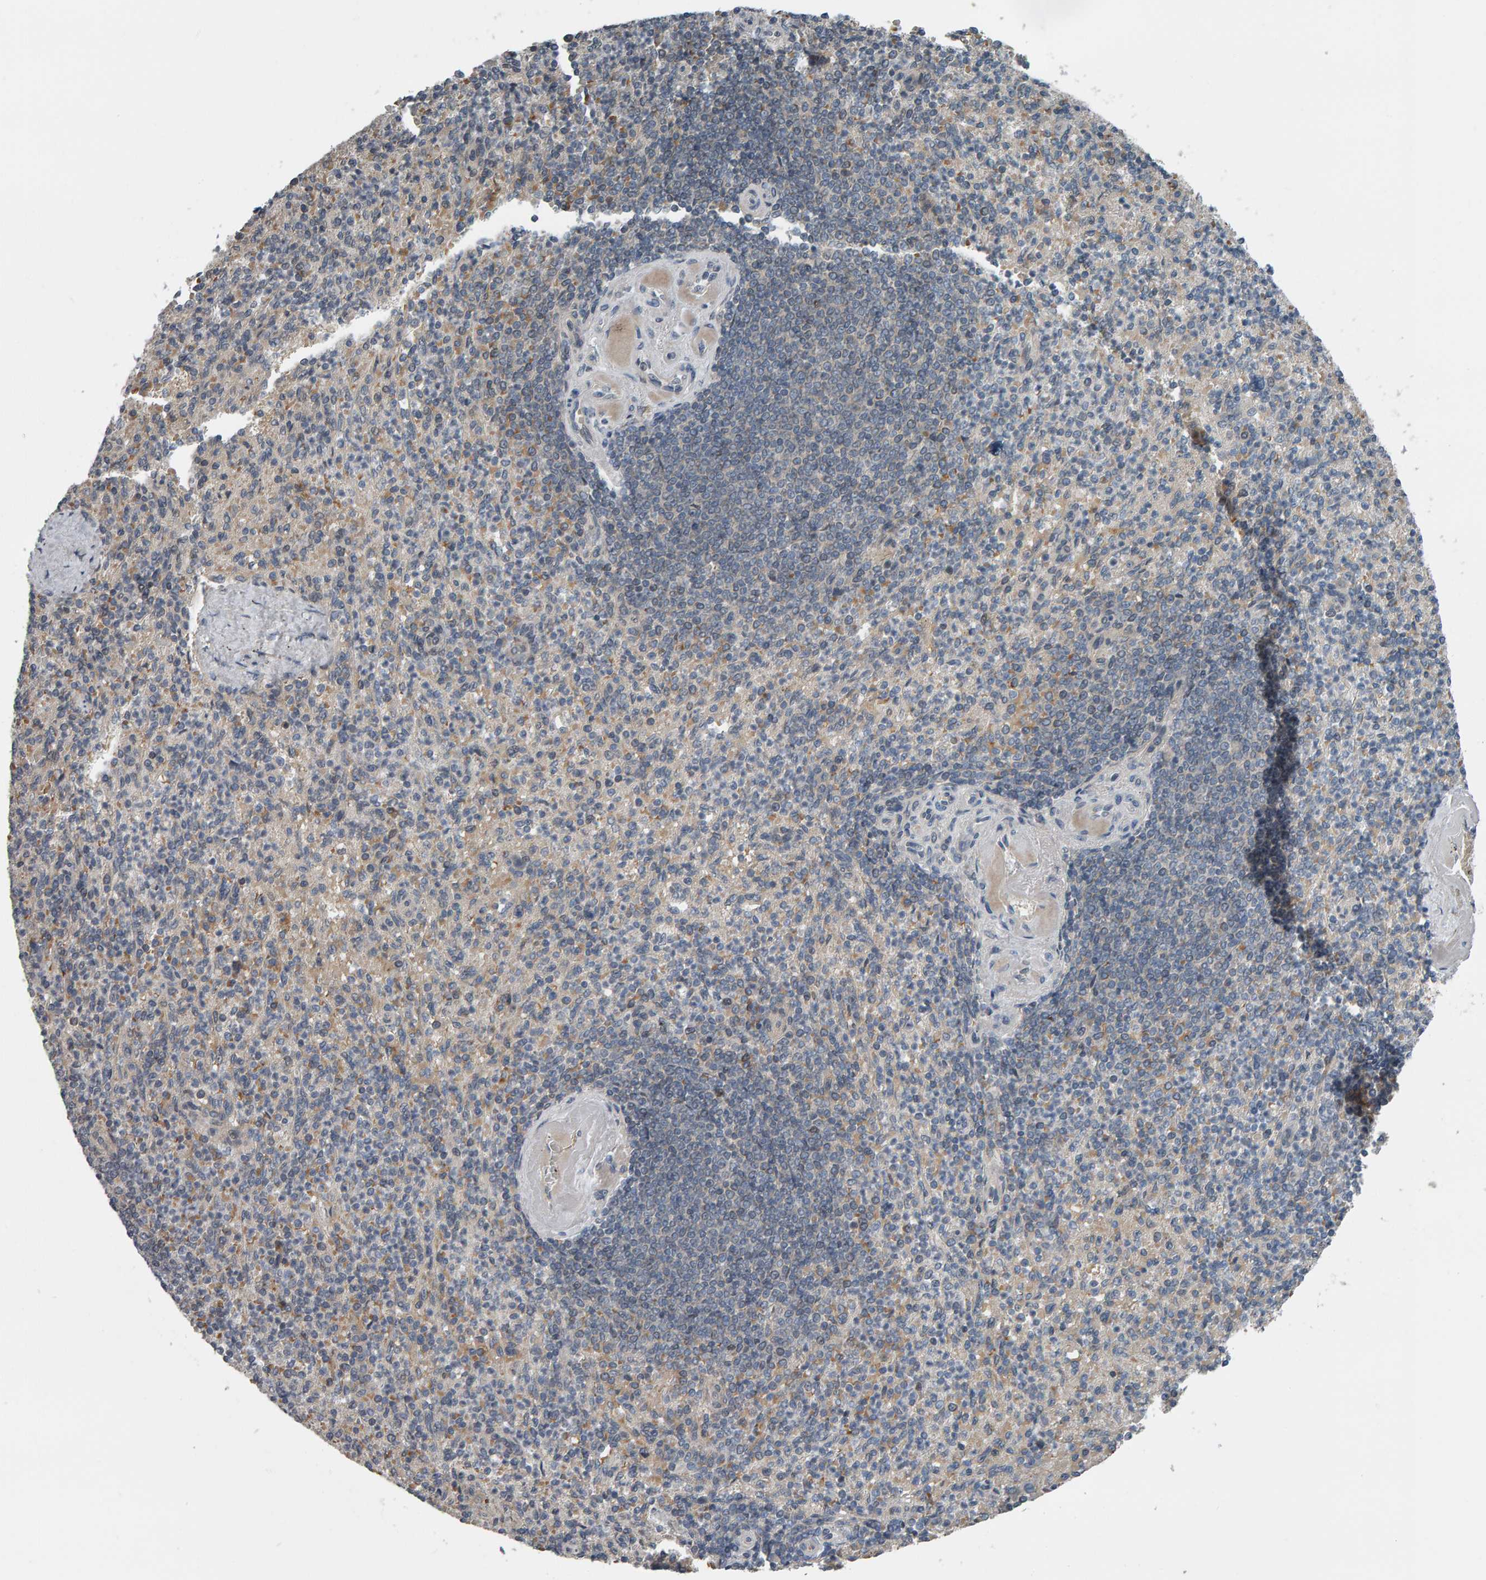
{"staining": {"intensity": "negative", "quantity": "none", "location": "none"}, "tissue": "spleen", "cell_type": "Cells in red pulp", "image_type": "normal", "snomed": [{"axis": "morphology", "description": "Normal tissue, NOS"}, {"axis": "topography", "description": "Spleen"}], "caption": "This is an immunohistochemistry (IHC) histopathology image of unremarkable spleen. There is no expression in cells in red pulp.", "gene": "COASY", "patient": {"sex": "female", "age": 74}}